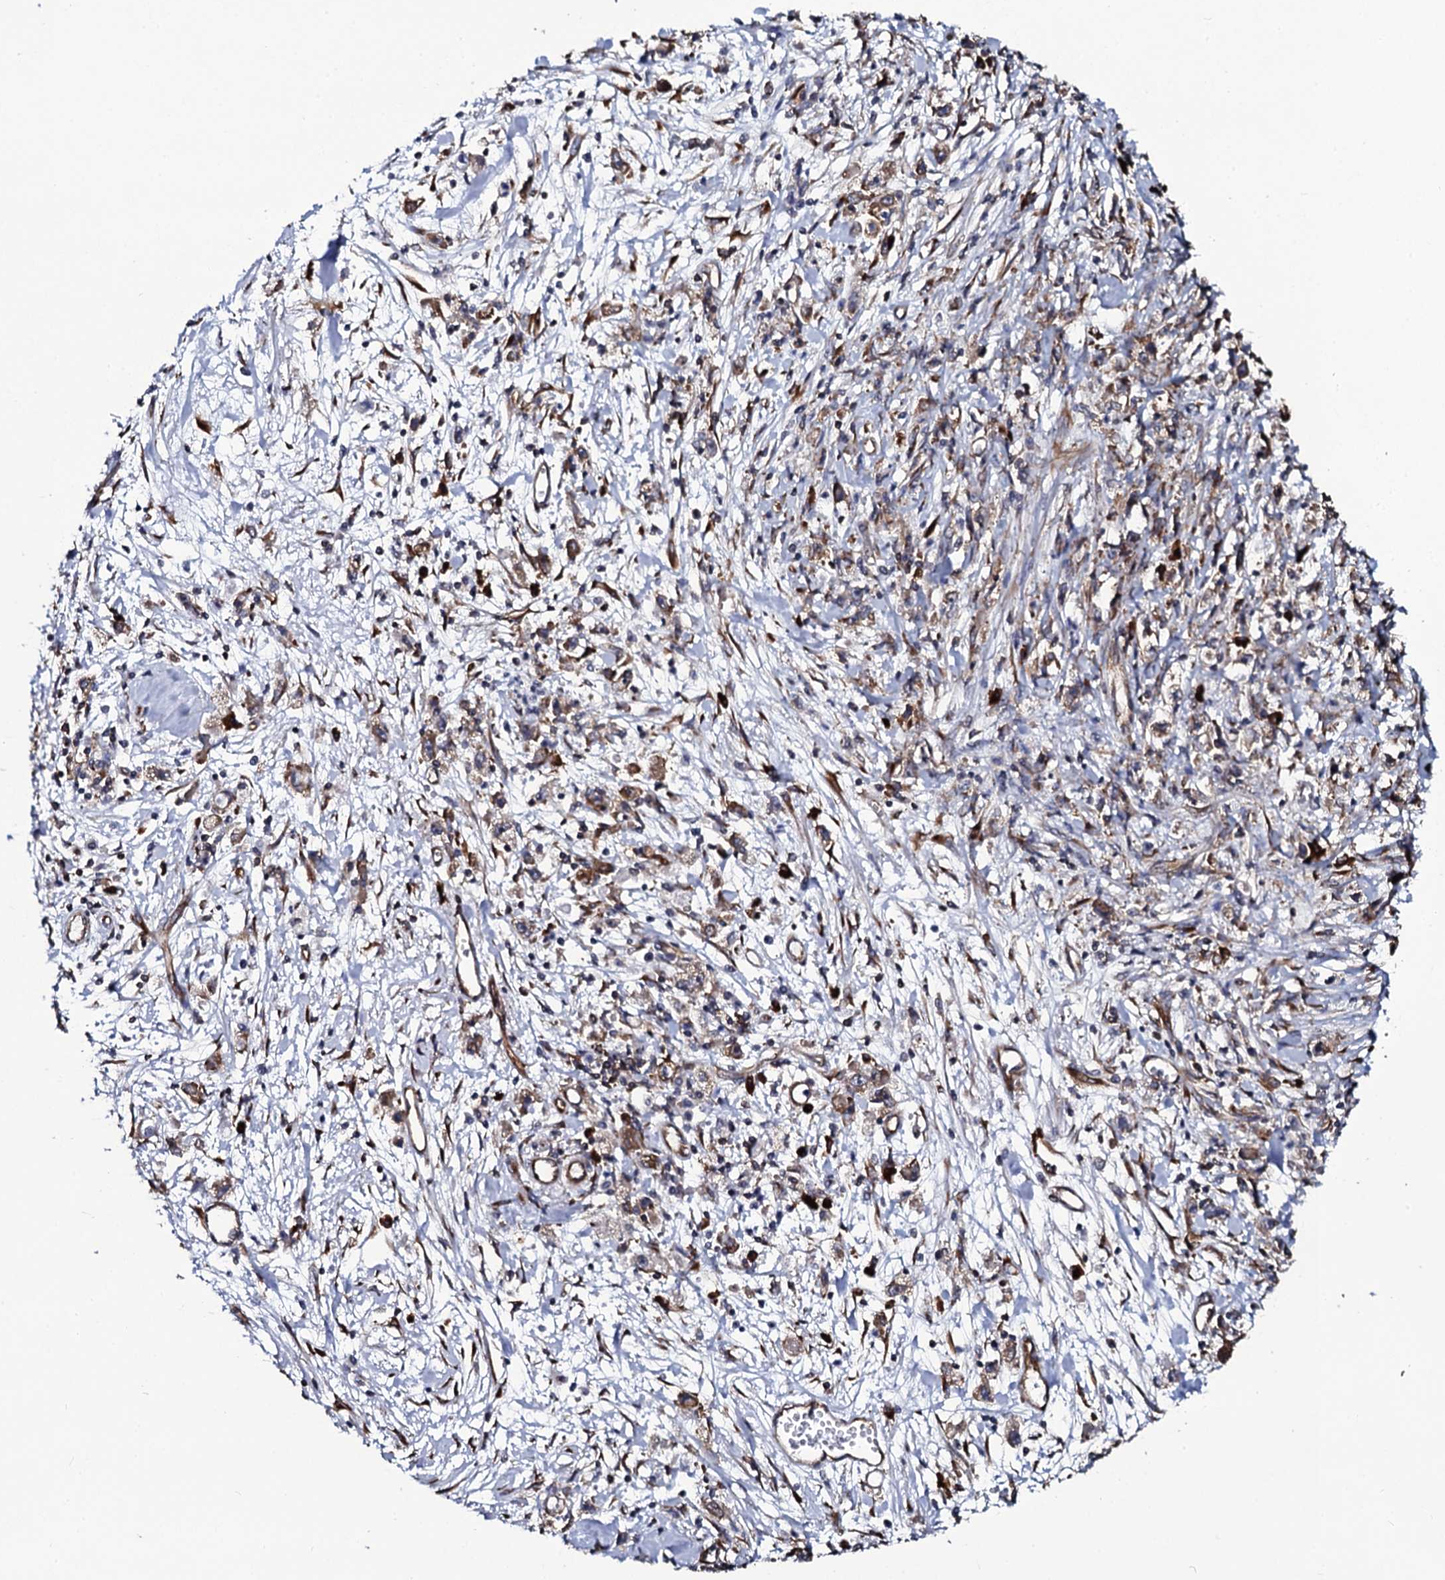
{"staining": {"intensity": "weak", "quantity": ">75%", "location": "cytoplasmic/membranous"}, "tissue": "stomach cancer", "cell_type": "Tumor cells", "image_type": "cancer", "snomed": [{"axis": "morphology", "description": "Adenocarcinoma, NOS"}, {"axis": "topography", "description": "Stomach"}], "caption": "Tumor cells show low levels of weak cytoplasmic/membranous expression in approximately >75% of cells in stomach adenocarcinoma.", "gene": "SPTY2D1", "patient": {"sex": "female", "age": 59}}